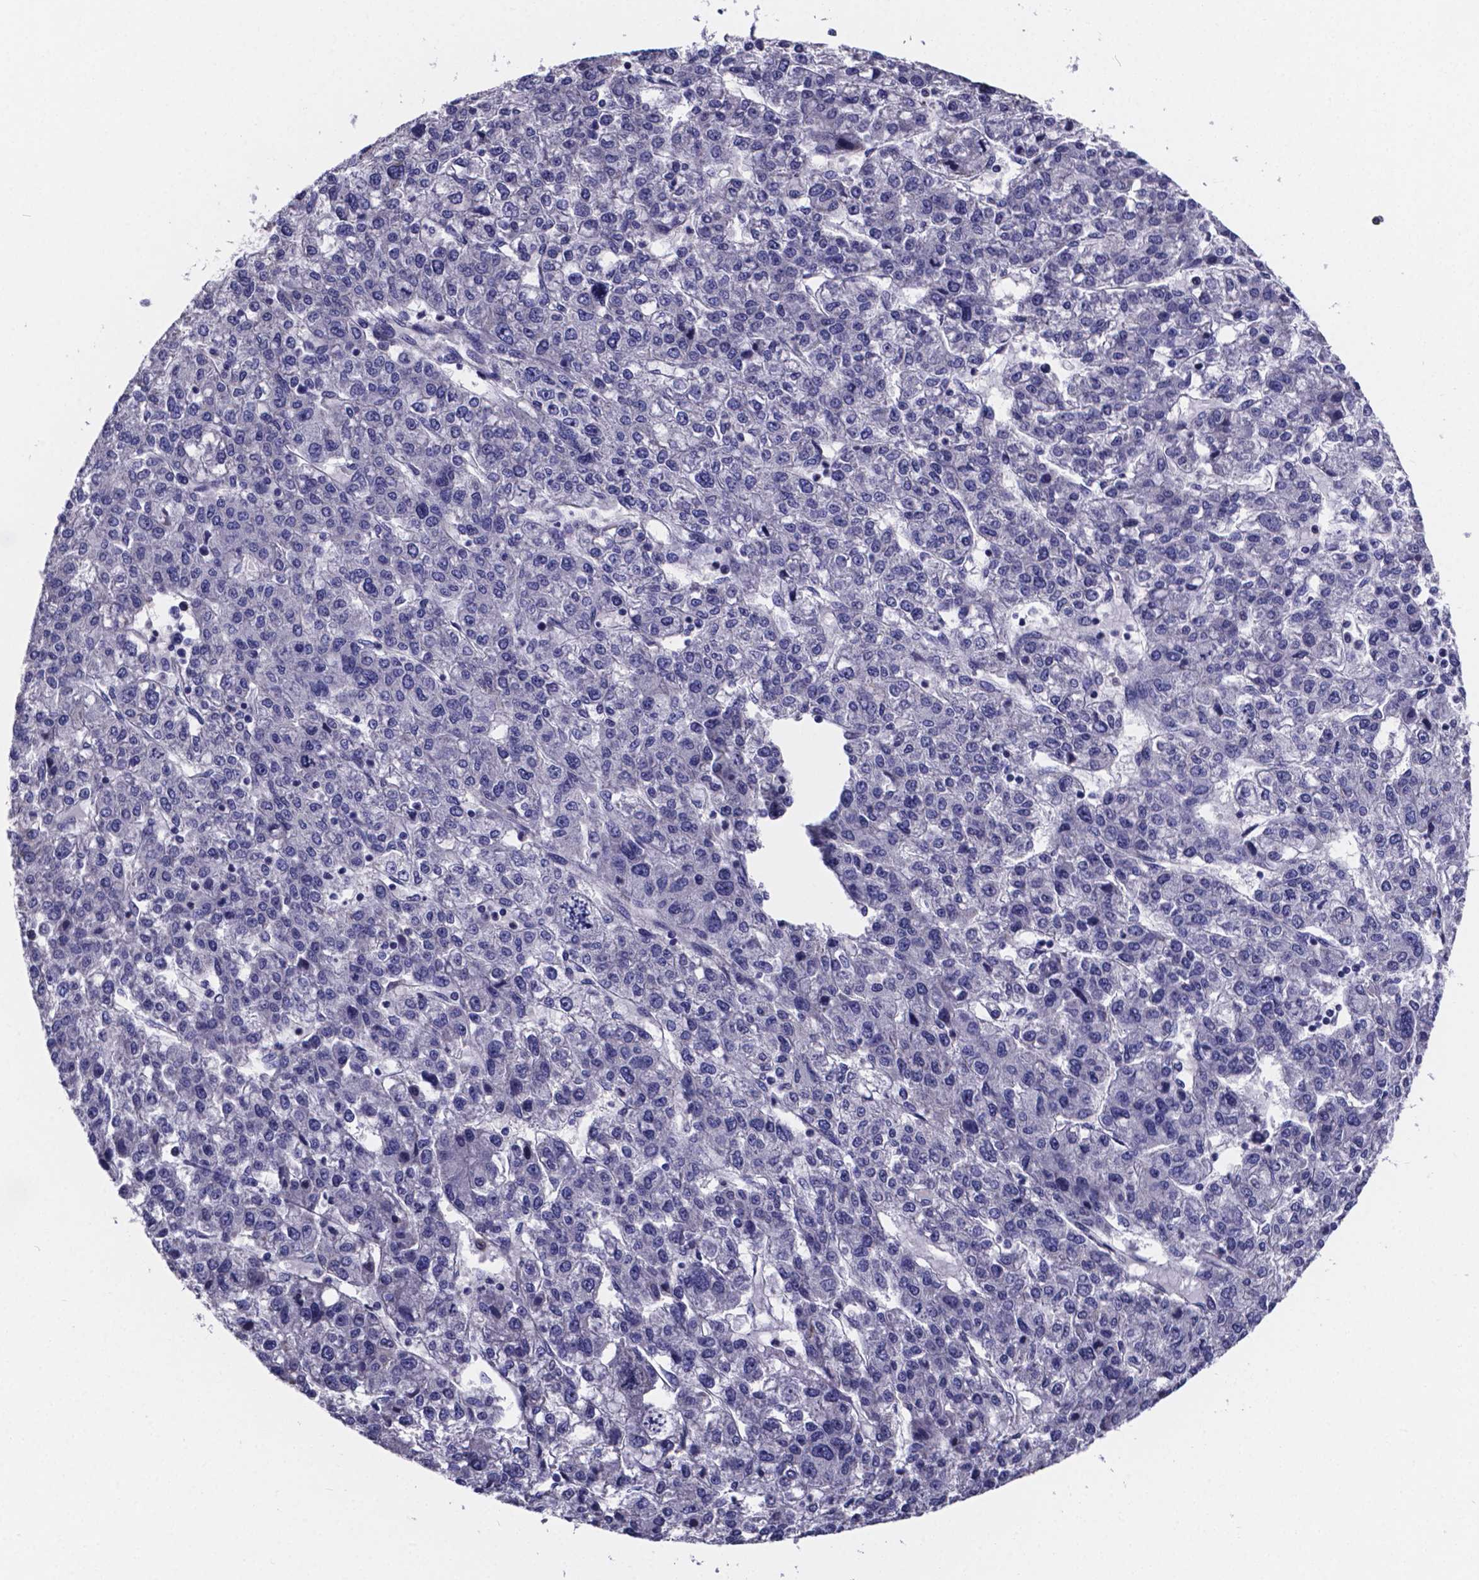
{"staining": {"intensity": "negative", "quantity": "none", "location": "none"}, "tissue": "liver cancer", "cell_type": "Tumor cells", "image_type": "cancer", "snomed": [{"axis": "morphology", "description": "Carcinoma, Hepatocellular, NOS"}, {"axis": "topography", "description": "Liver"}], "caption": "There is no significant expression in tumor cells of liver cancer (hepatocellular carcinoma). (Stains: DAB immunohistochemistry (IHC) with hematoxylin counter stain, Microscopy: brightfield microscopy at high magnification).", "gene": "SFRP4", "patient": {"sex": "male", "age": 56}}